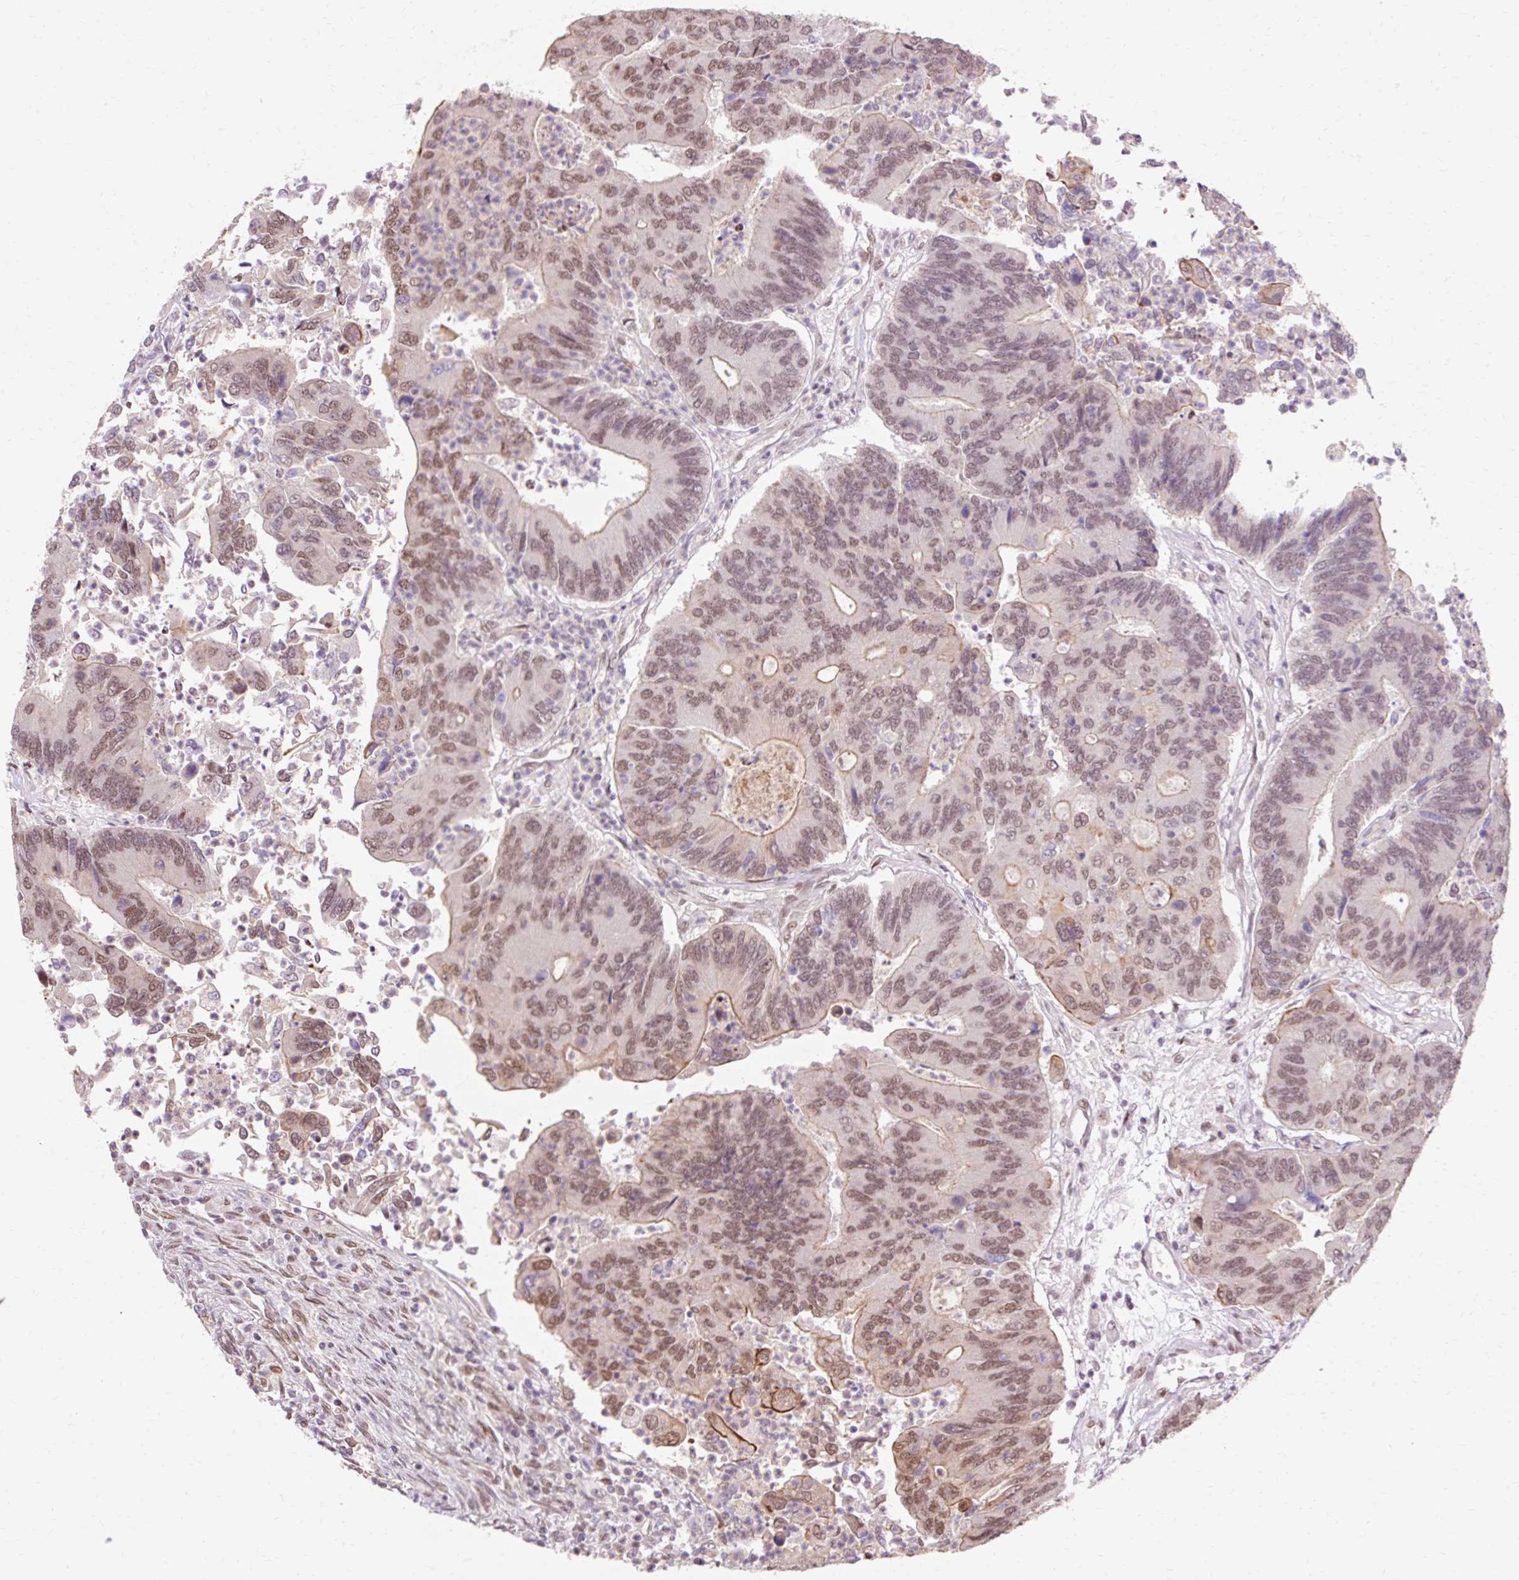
{"staining": {"intensity": "moderate", "quantity": ">75%", "location": "cytoplasmic/membranous,nuclear"}, "tissue": "colorectal cancer", "cell_type": "Tumor cells", "image_type": "cancer", "snomed": [{"axis": "morphology", "description": "Adenocarcinoma, NOS"}, {"axis": "topography", "description": "Colon"}], "caption": "Immunohistochemical staining of human colorectal cancer exhibits medium levels of moderate cytoplasmic/membranous and nuclear staining in approximately >75% of tumor cells. (IHC, brightfield microscopy, high magnification).", "gene": "NPIPB12", "patient": {"sex": "female", "age": 67}}